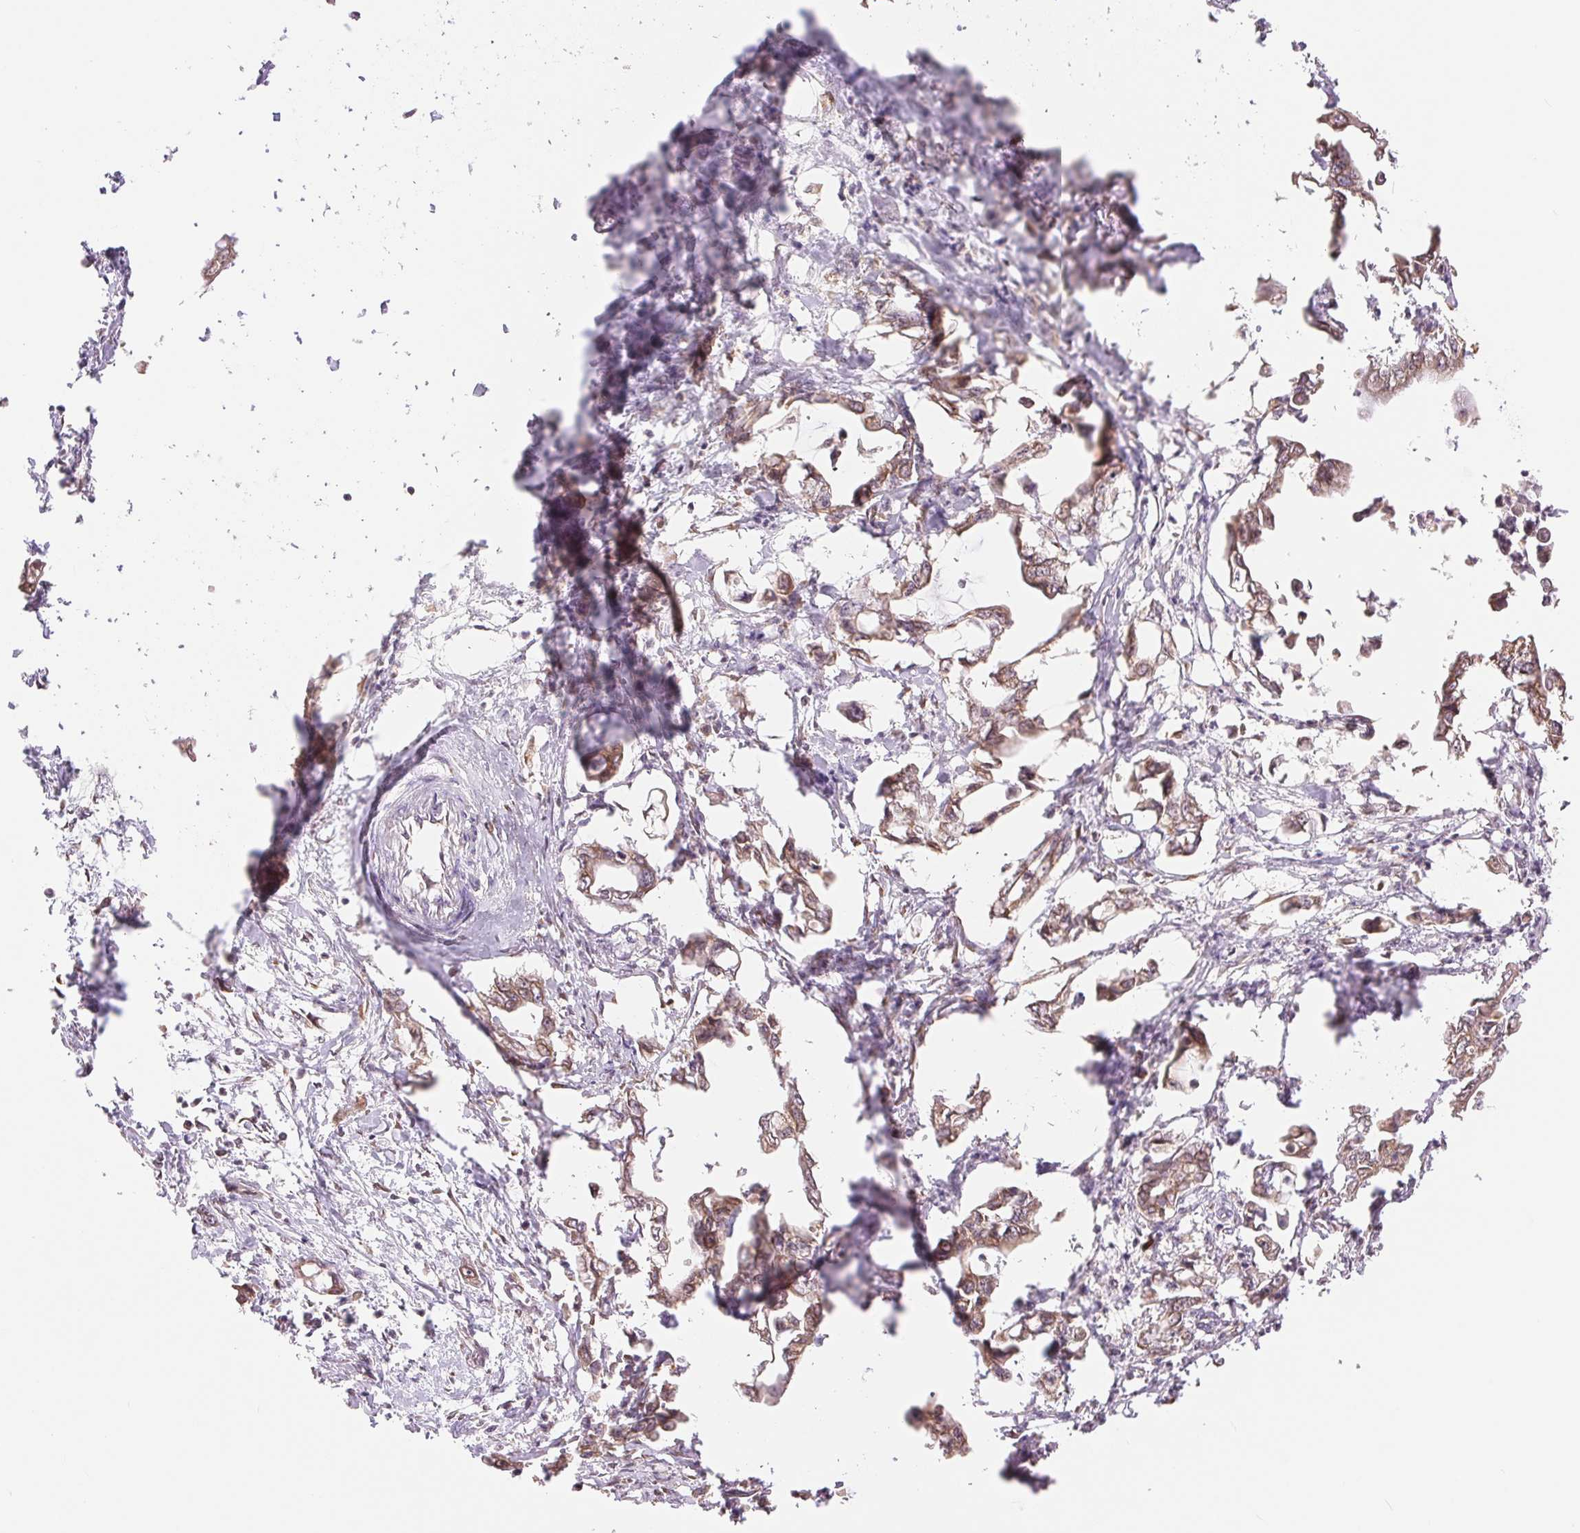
{"staining": {"intensity": "weak", "quantity": ">75%", "location": "cytoplasmic/membranous"}, "tissue": "pancreatic cancer", "cell_type": "Tumor cells", "image_type": "cancer", "snomed": [{"axis": "morphology", "description": "Adenocarcinoma, NOS"}, {"axis": "topography", "description": "Pancreas"}], "caption": "Pancreatic adenocarcinoma stained with DAB IHC reveals low levels of weak cytoplasmic/membranous staining in about >75% of tumor cells. (DAB (3,3'-diaminobenzidine) = brown stain, brightfield microscopy at high magnification).", "gene": "RPN1", "patient": {"sex": "male", "age": 61}}